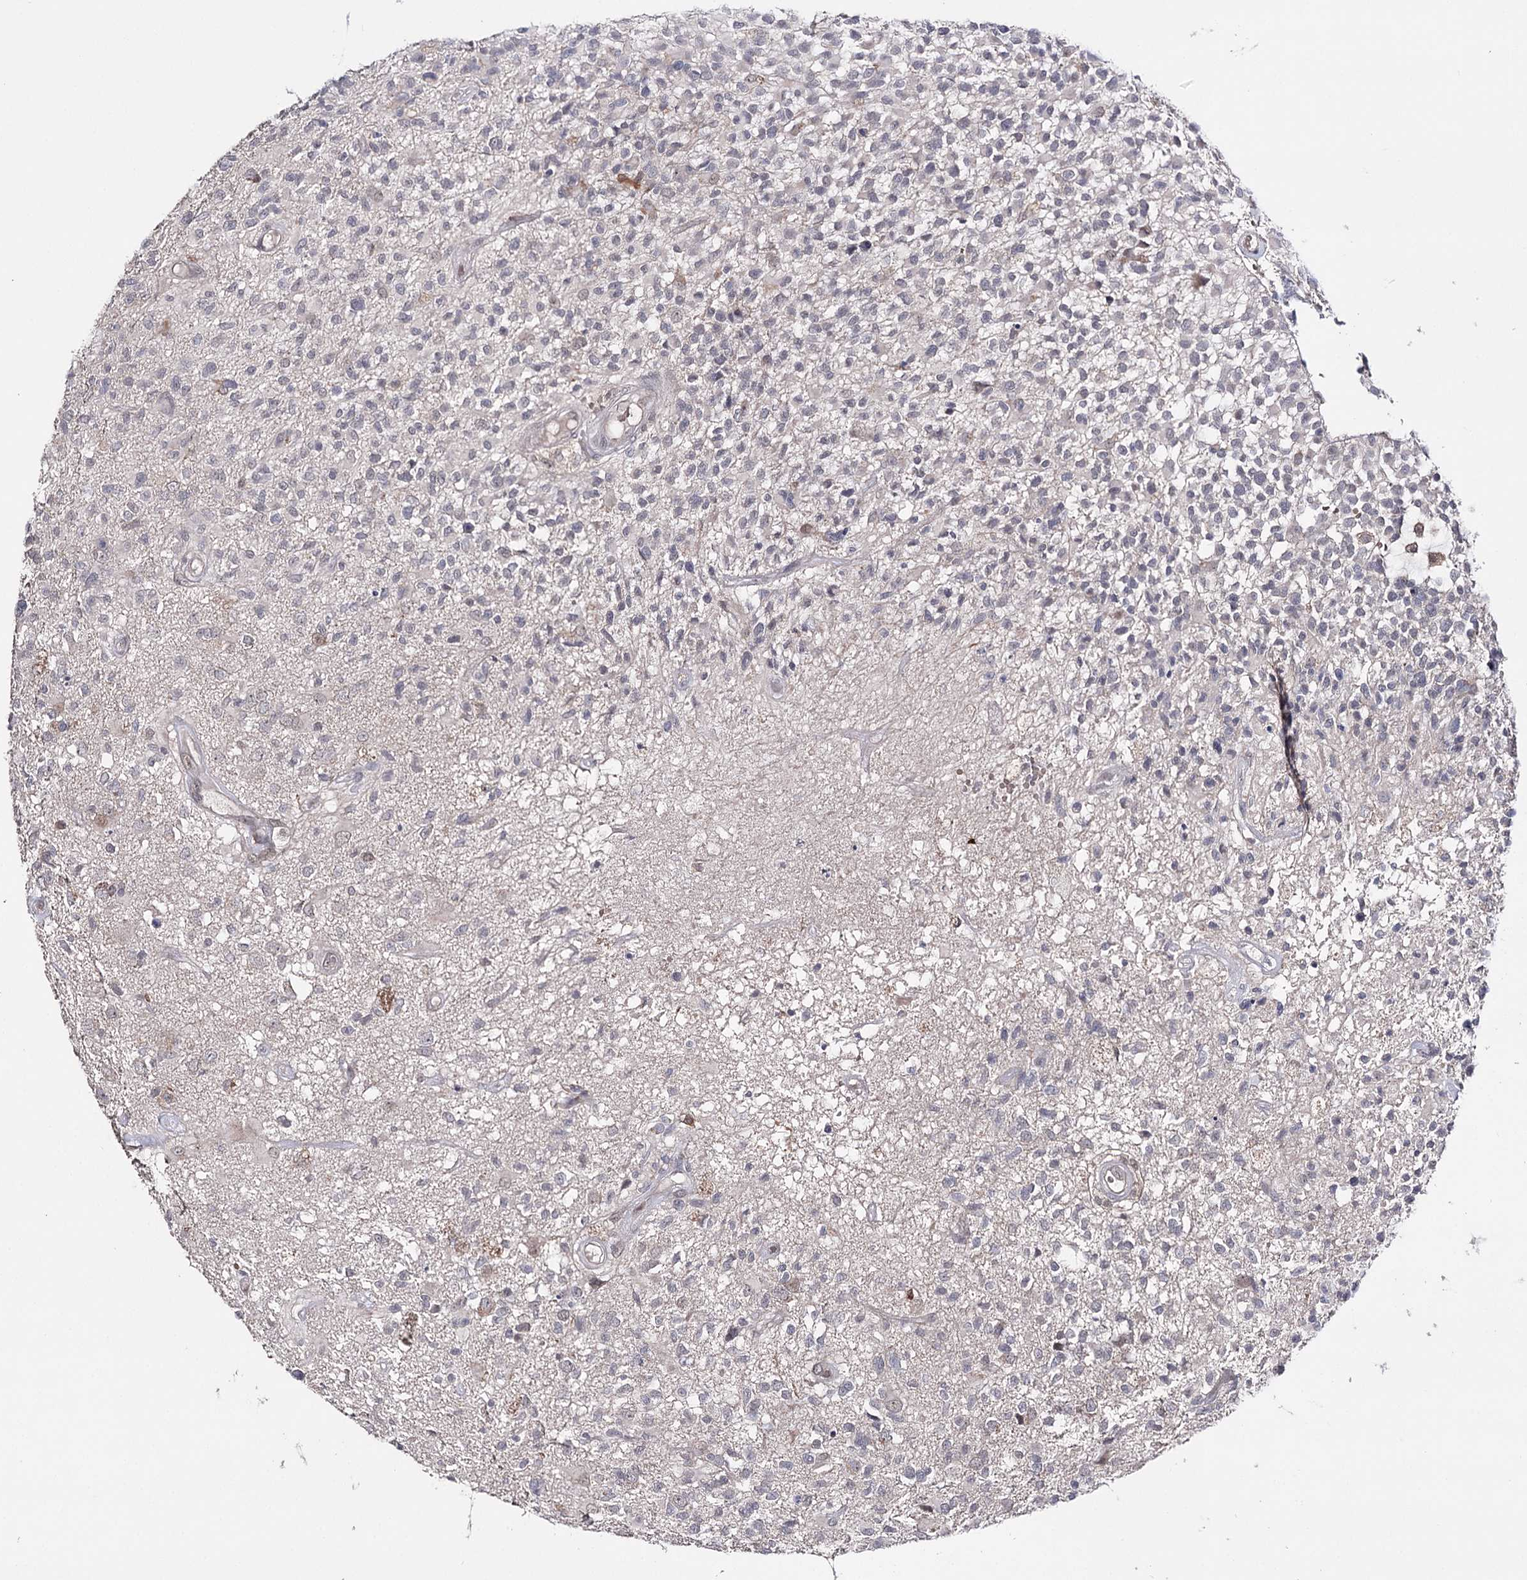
{"staining": {"intensity": "negative", "quantity": "none", "location": "none"}, "tissue": "glioma", "cell_type": "Tumor cells", "image_type": "cancer", "snomed": [{"axis": "morphology", "description": "Glioma, malignant, High grade"}, {"axis": "morphology", "description": "Glioblastoma, NOS"}, {"axis": "topography", "description": "Brain"}], "caption": "DAB (3,3'-diaminobenzidine) immunohistochemical staining of glioblastoma reveals no significant staining in tumor cells.", "gene": "HSD11B2", "patient": {"sex": "male", "age": 60}}